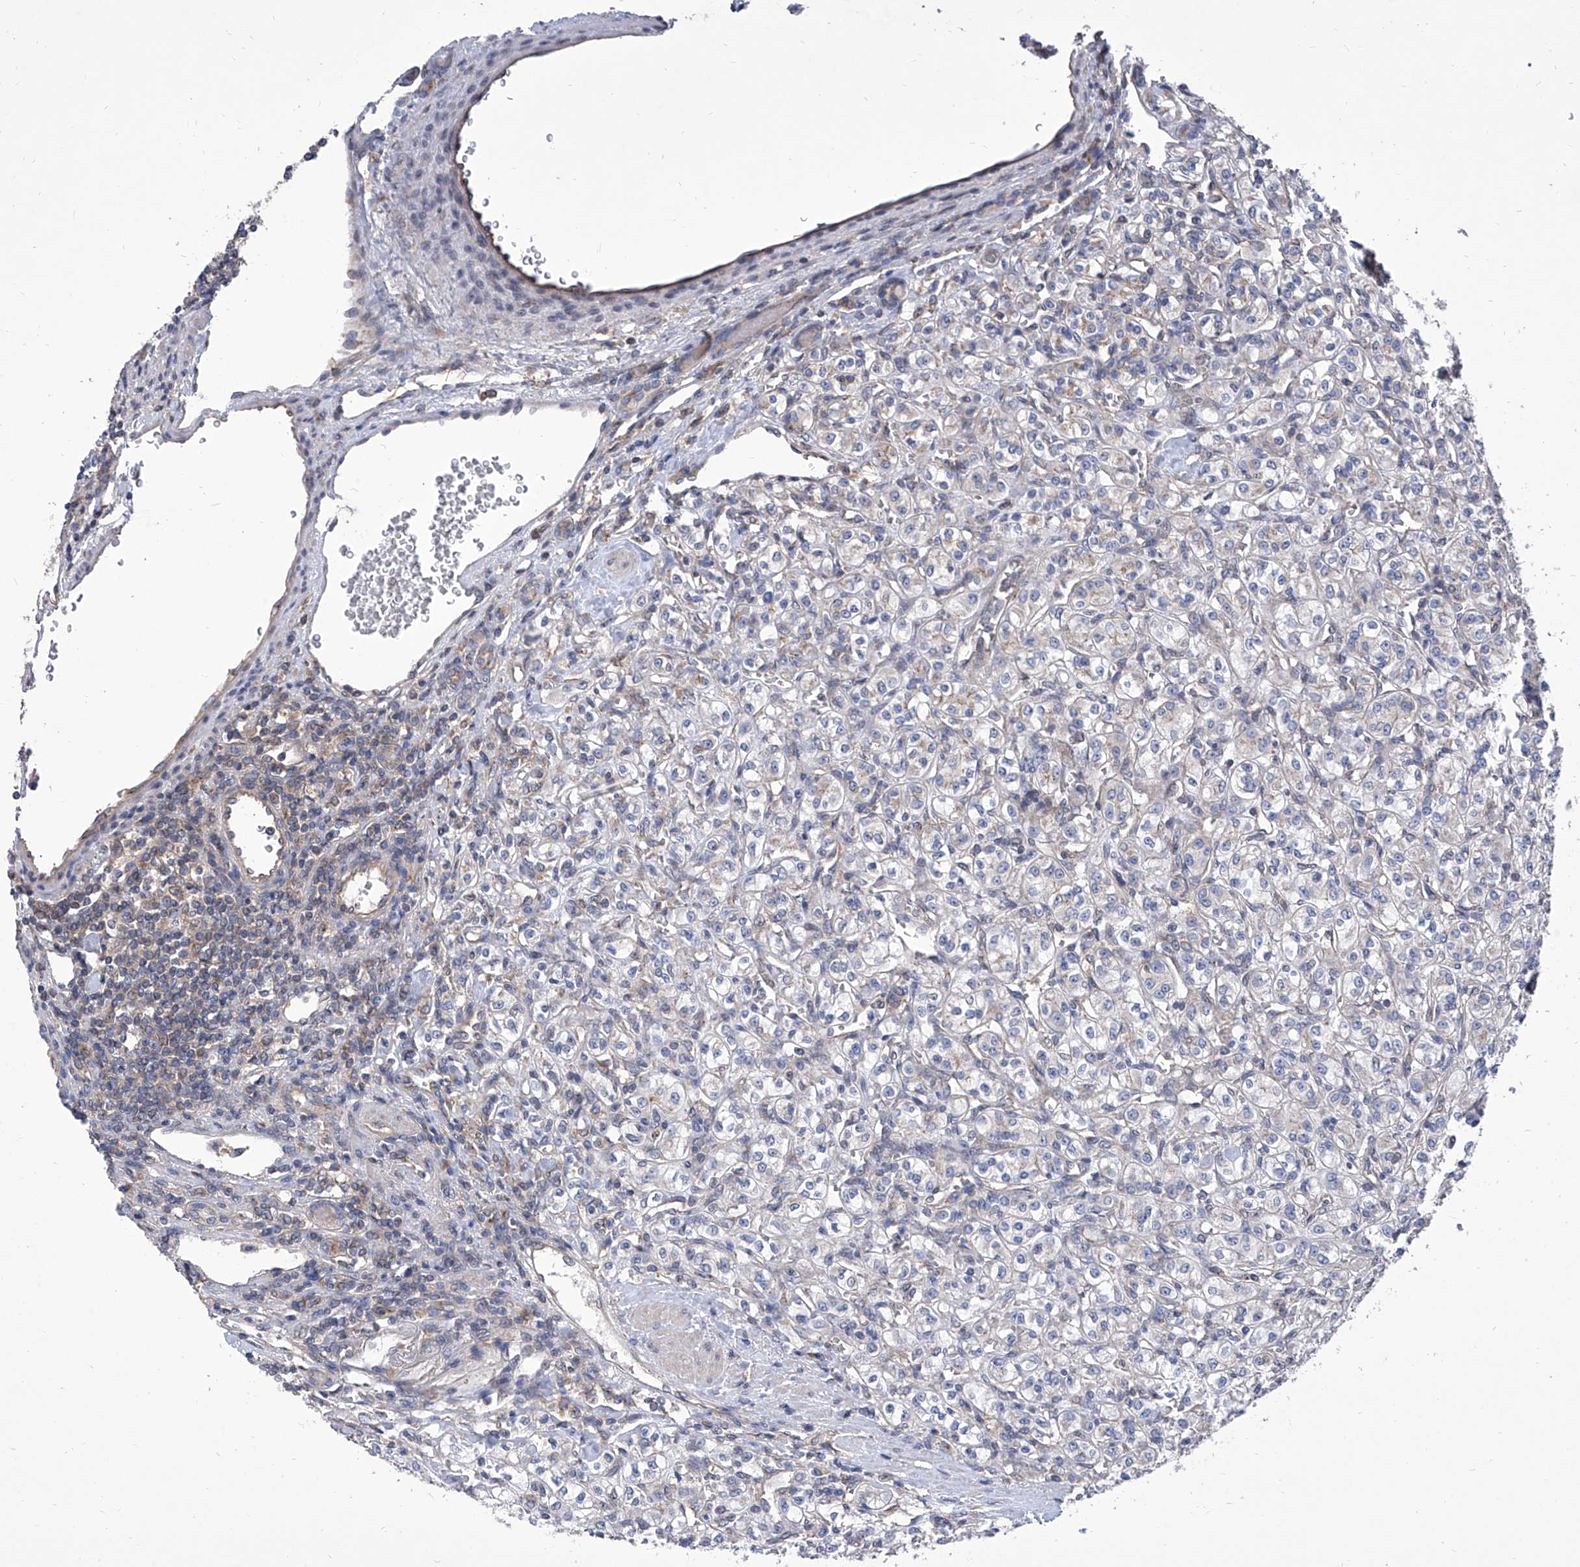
{"staining": {"intensity": "negative", "quantity": "none", "location": "none"}, "tissue": "renal cancer", "cell_type": "Tumor cells", "image_type": "cancer", "snomed": [{"axis": "morphology", "description": "Adenocarcinoma, NOS"}, {"axis": "topography", "description": "Kidney"}], "caption": "The micrograph shows no significant expression in tumor cells of adenocarcinoma (renal). (Immunohistochemistry (ihc), brightfield microscopy, high magnification).", "gene": "TJAP1", "patient": {"sex": "male", "age": 77}}